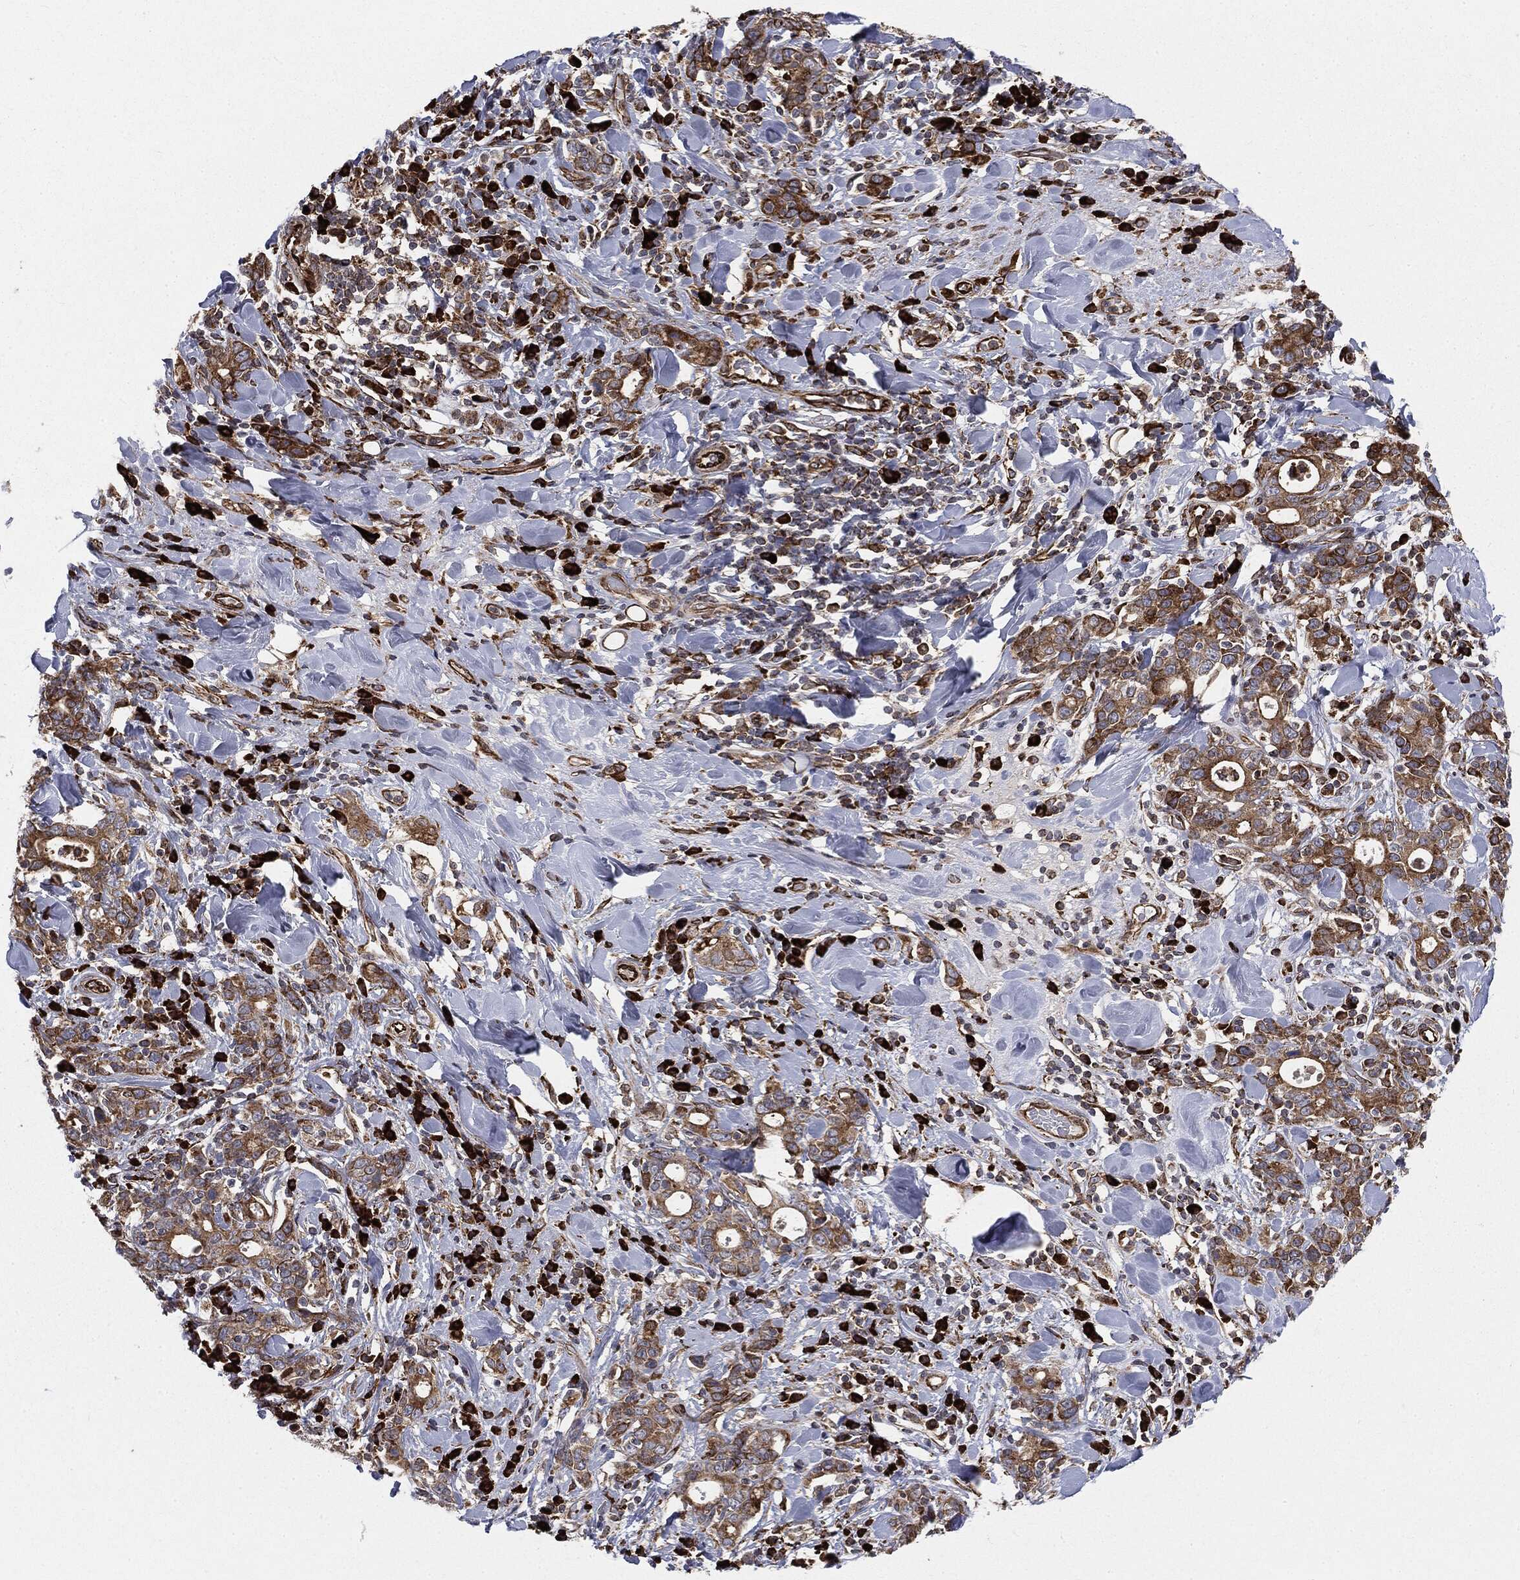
{"staining": {"intensity": "moderate", "quantity": ">75%", "location": "cytoplasmic/membranous"}, "tissue": "stomach cancer", "cell_type": "Tumor cells", "image_type": "cancer", "snomed": [{"axis": "morphology", "description": "Adenocarcinoma, NOS"}, {"axis": "topography", "description": "Stomach"}], "caption": "Immunohistochemical staining of adenocarcinoma (stomach) shows moderate cytoplasmic/membranous protein staining in about >75% of tumor cells.", "gene": "CYLD", "patient": {"sex": "male", "age": 79}}